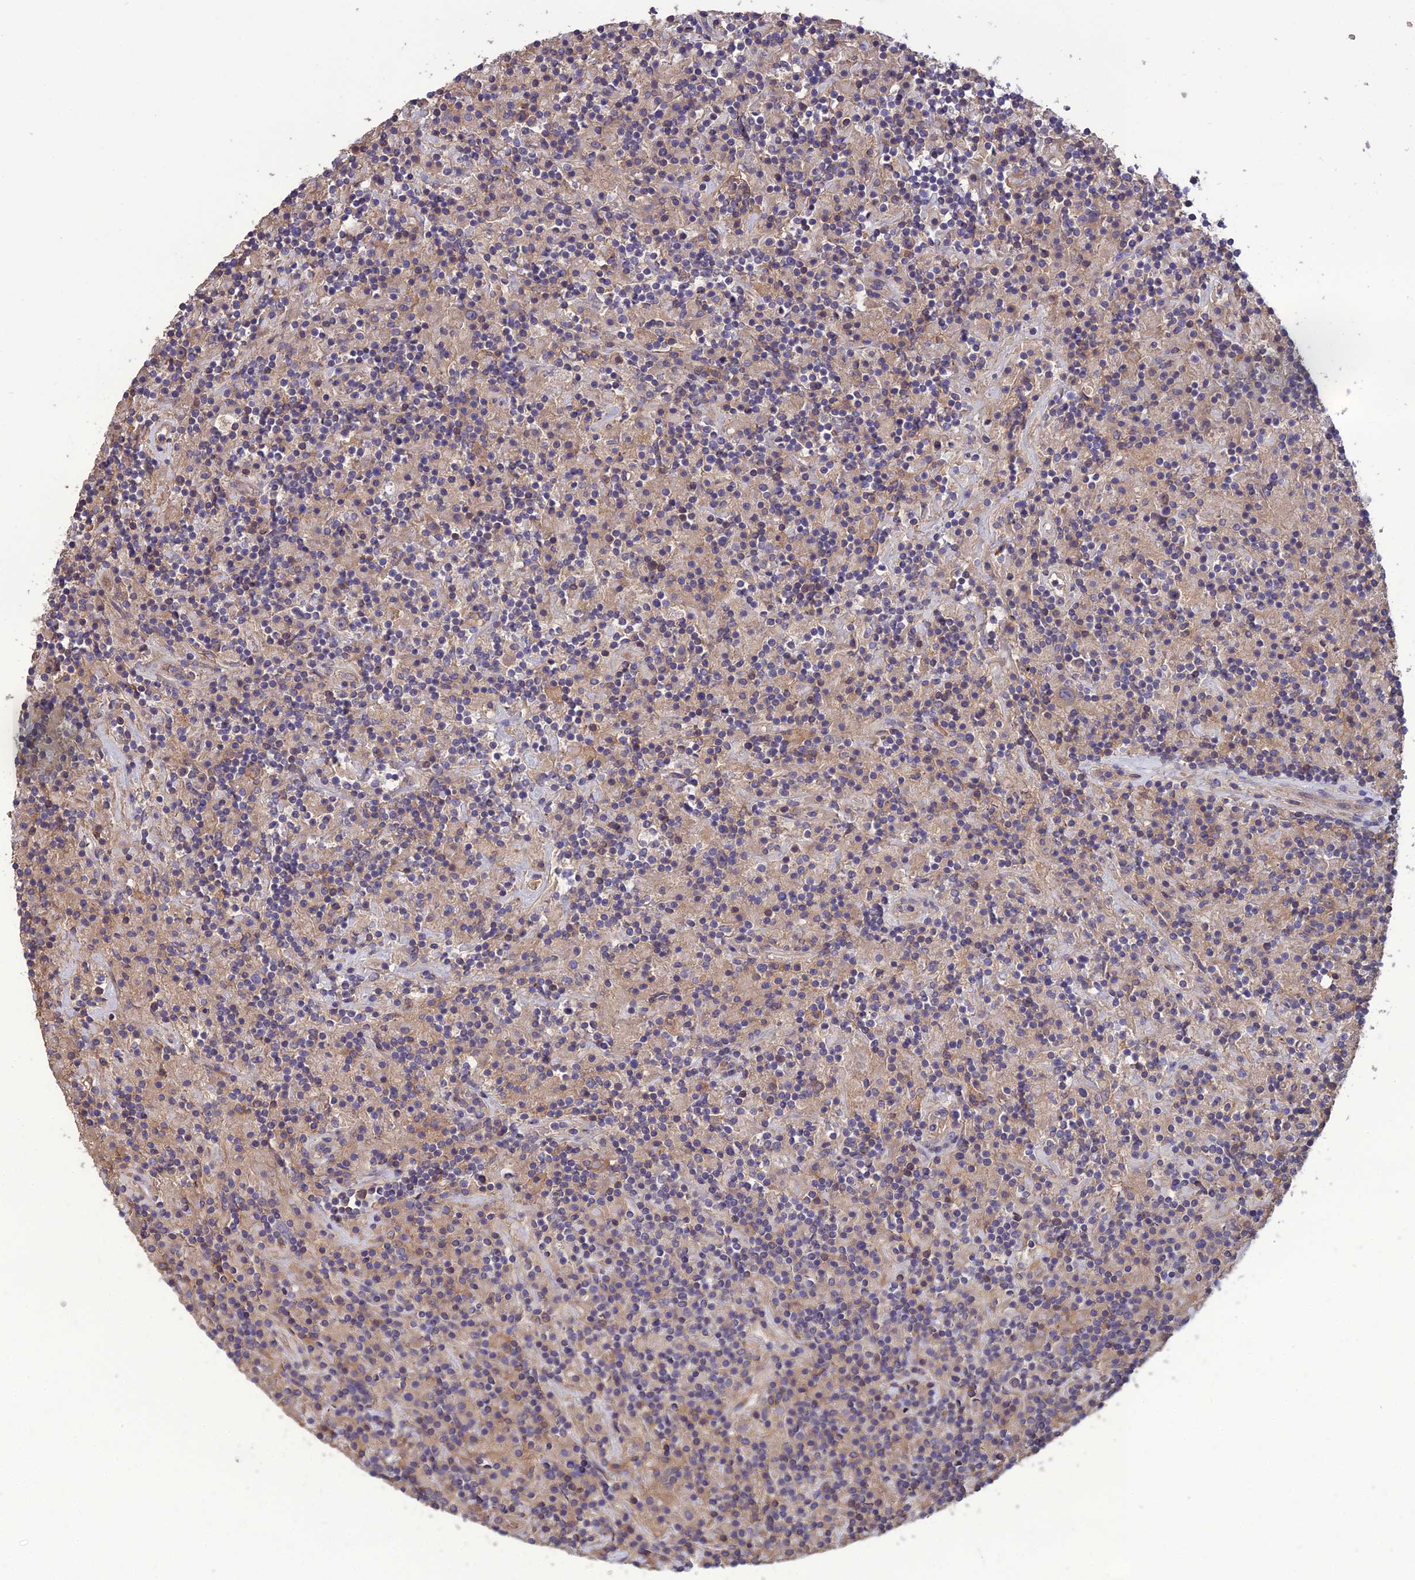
{"staining": {"intensity": "weak", "quantity": "25%-75%", "location": "cytoplasmic/membranous"}, "tissue": "lymphoma", "cell_type": "Tumor cells", "image_type": "cancer", "snomed": [{"axis": "morphology", "description": "Hodgkin's disease, NOS"}, {"axis": "topography", "description": "Lymph node"}], "caption": "Protein expression analysis of lymphoma shows weak cytoplasmic/membranous expression in approximately 25%-75% of tumor cells. The staining is performed using DAB brown chromogen to label protein expression. The nuclei are counter-stained blue using hematoxylin.", "gene": "GALR2", "patient": {"sex": "male", "age": 70}}